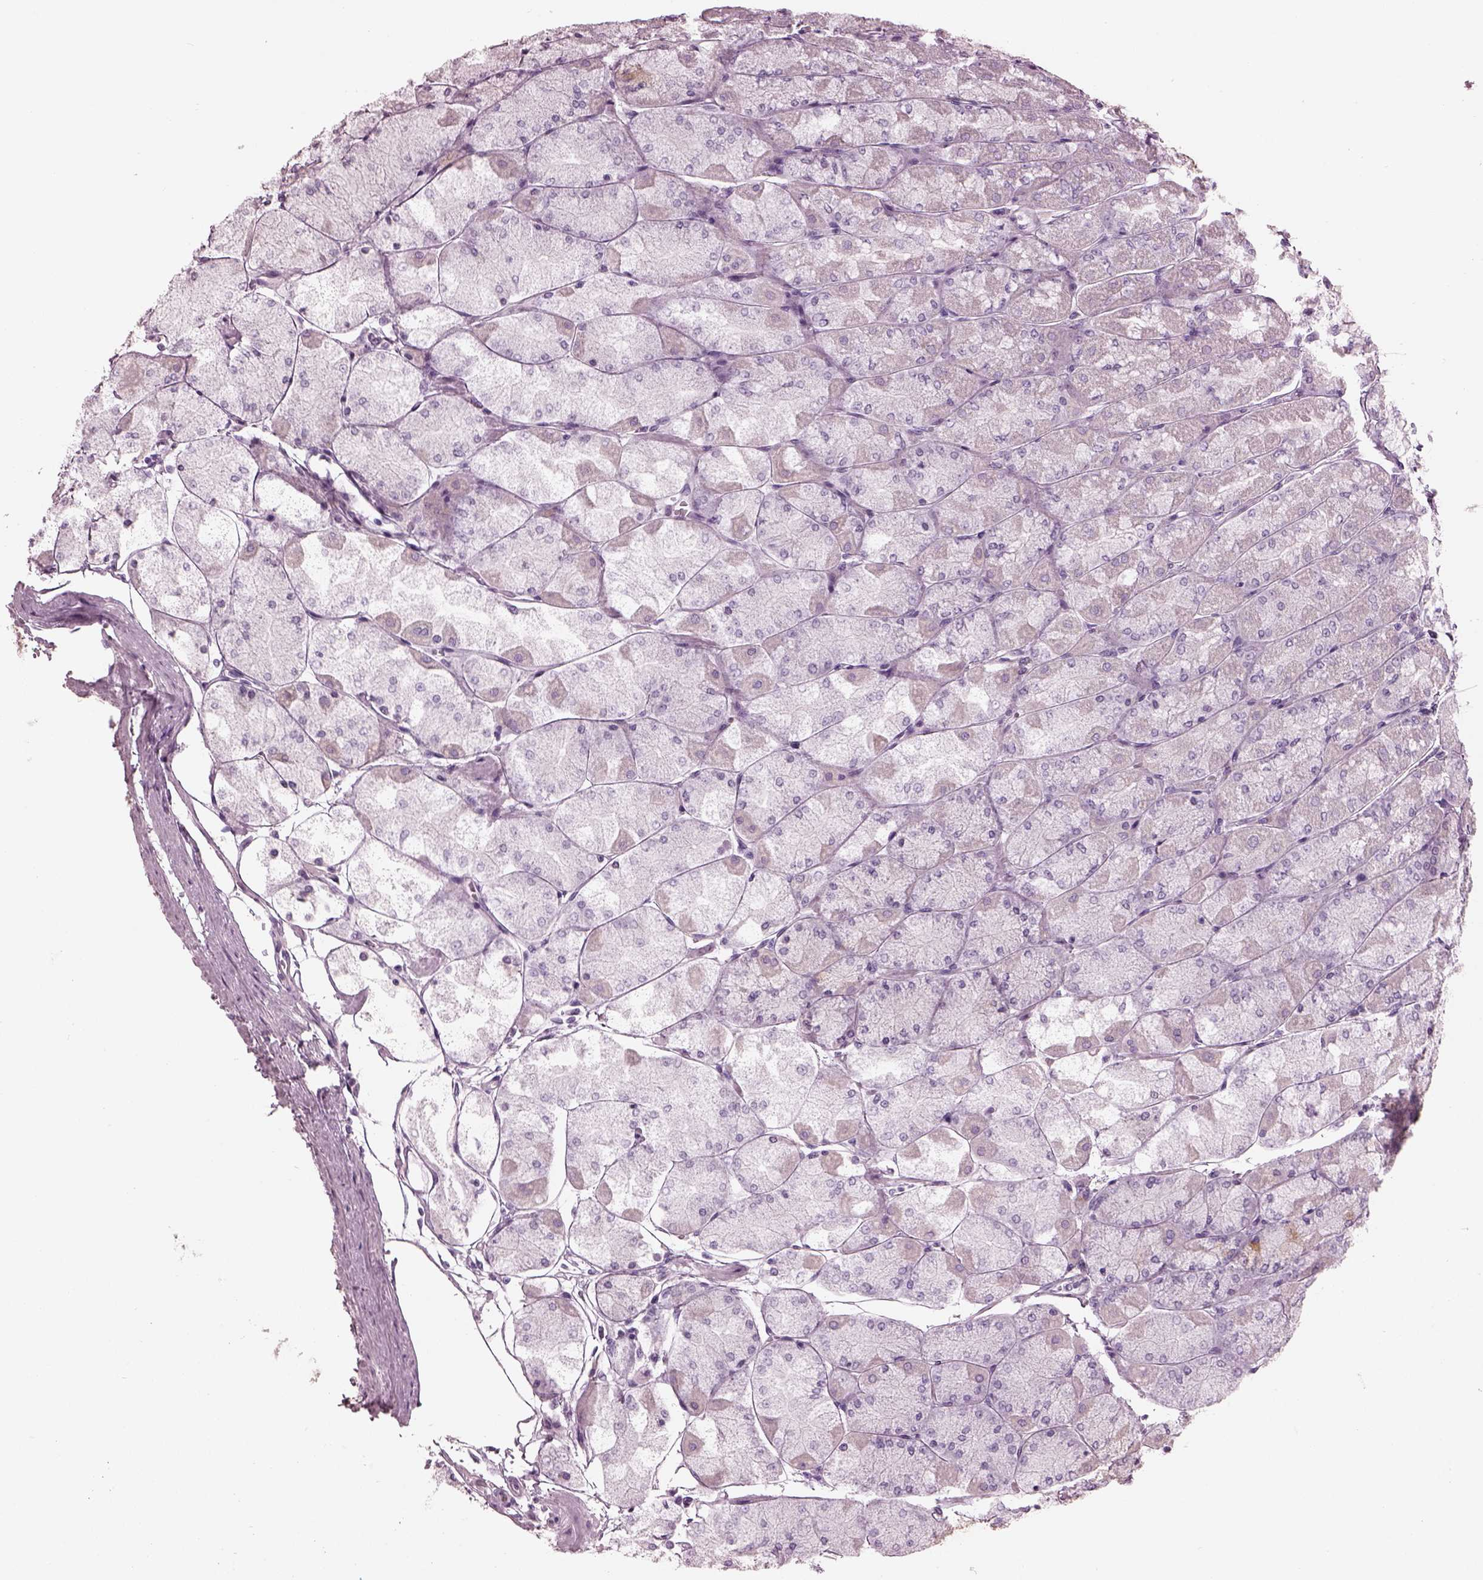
{"staining": {"intensity": "negative", "quantity": "none", "location": "none"}, "tissue": "stomach", "cell_type": "Glandular cells", "image_type": "normal", "snomed": [{"axis": "morphology", "description": "Normal tissue, NOS"}, {"axis": "topography", "description": "Stomach, upper"}], "caption": "DAB immunohistochemical staining of normal stomach exhibits no significant positivity in glandular cells.", "gene": "HYDIN", "patient": {"sex": "male", "age": 60}}